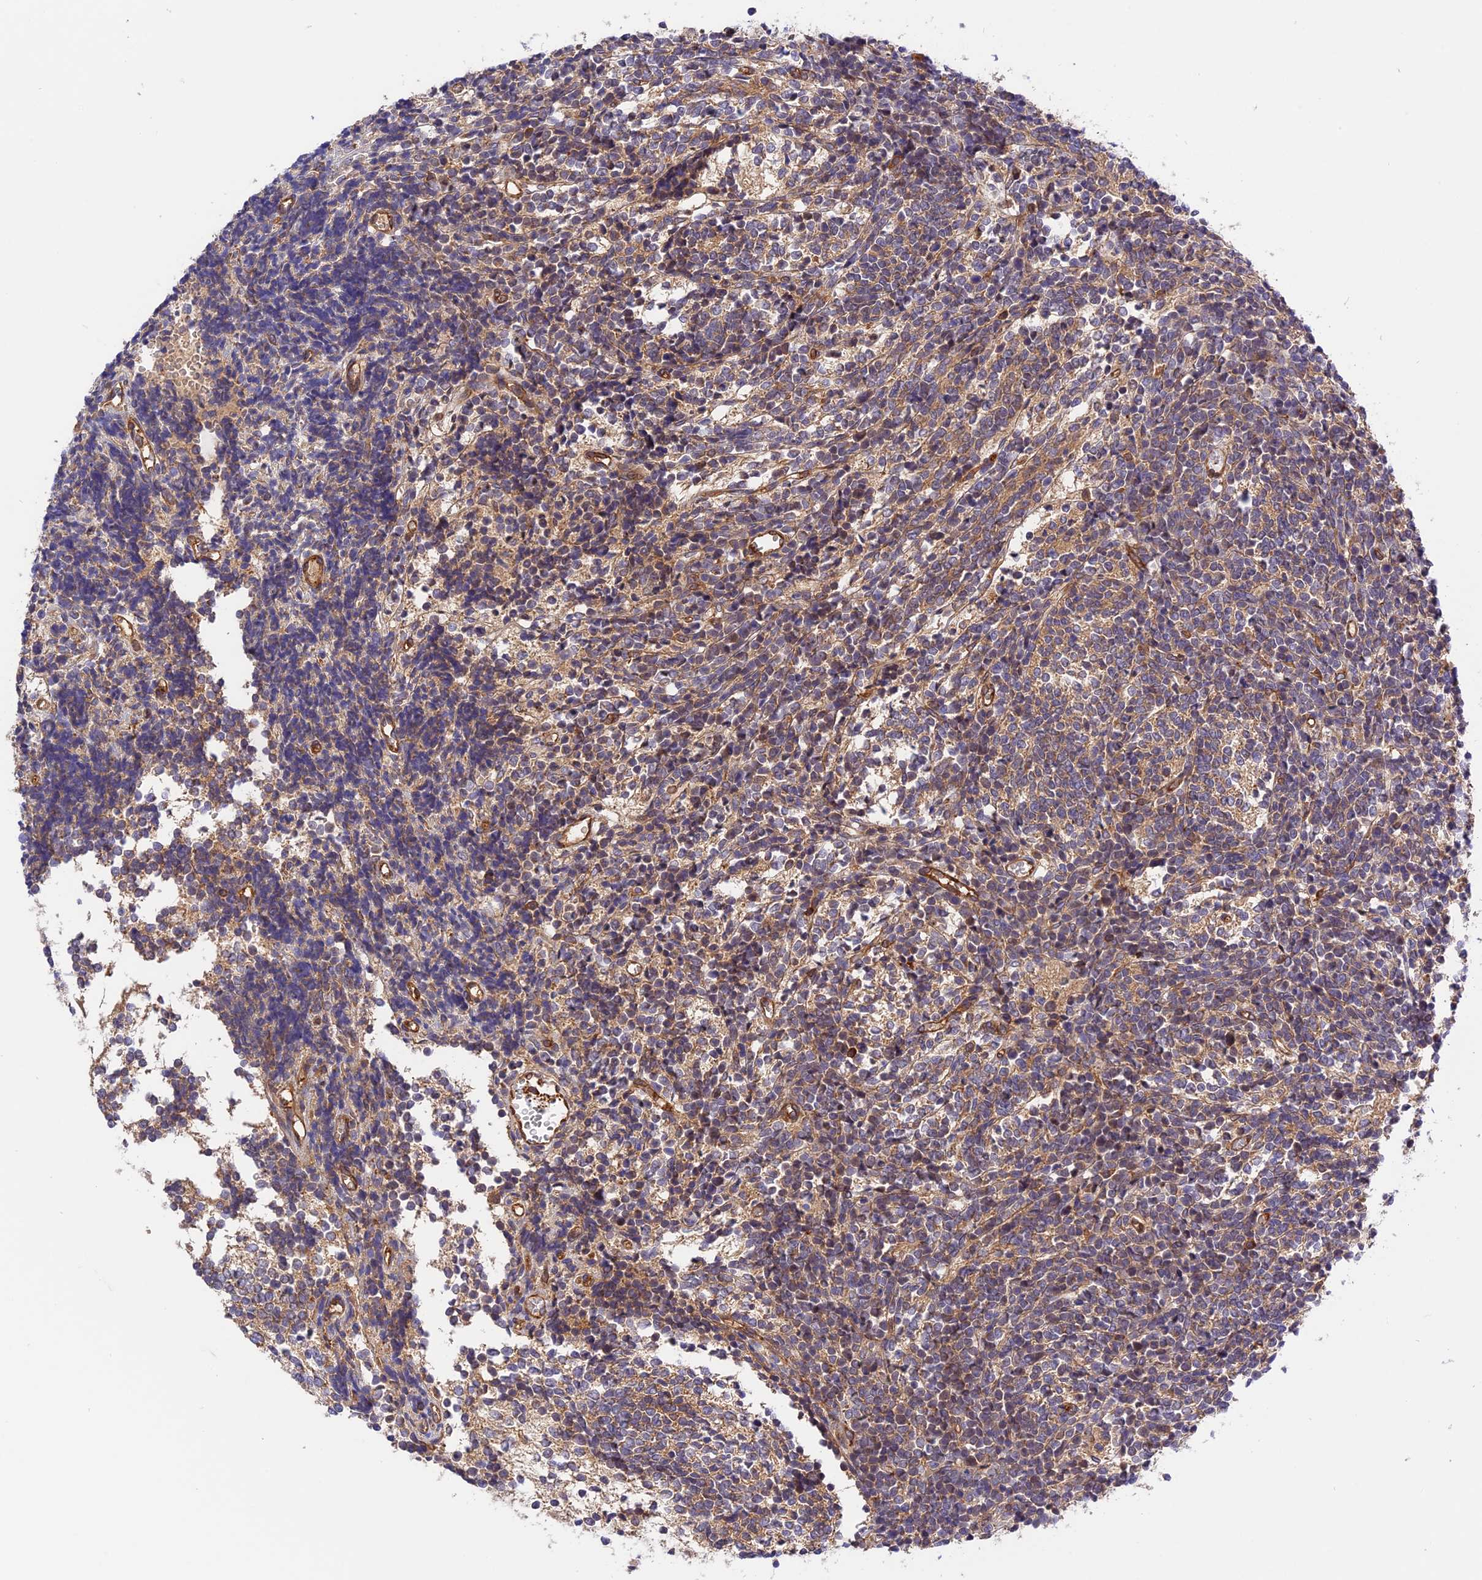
{"staining": {"intensity": "weak", "quantity": "<25%", "location": "cytoplasmic/membranous"}, "tissue": "glioma", "cell_type": "Tumor cells", "image_type": "cancer", "snomed": [{"axis": "morphology", "description": "Glioma, malignant, Low grade"}, {"axis": "topography", "description": "Brain"}], "caption": "Protein analysis of glioma reveals no significant staining in tumor cells. The staining was performed using DAB (3,3'-diaminobenzidine) to visualize the protein expression in brown, while the nuclei were stained in blue with hematoxylin (Magnification: 20x).", "gene": "C5orf22", "patient": {"sex": "female", "age": 1}}